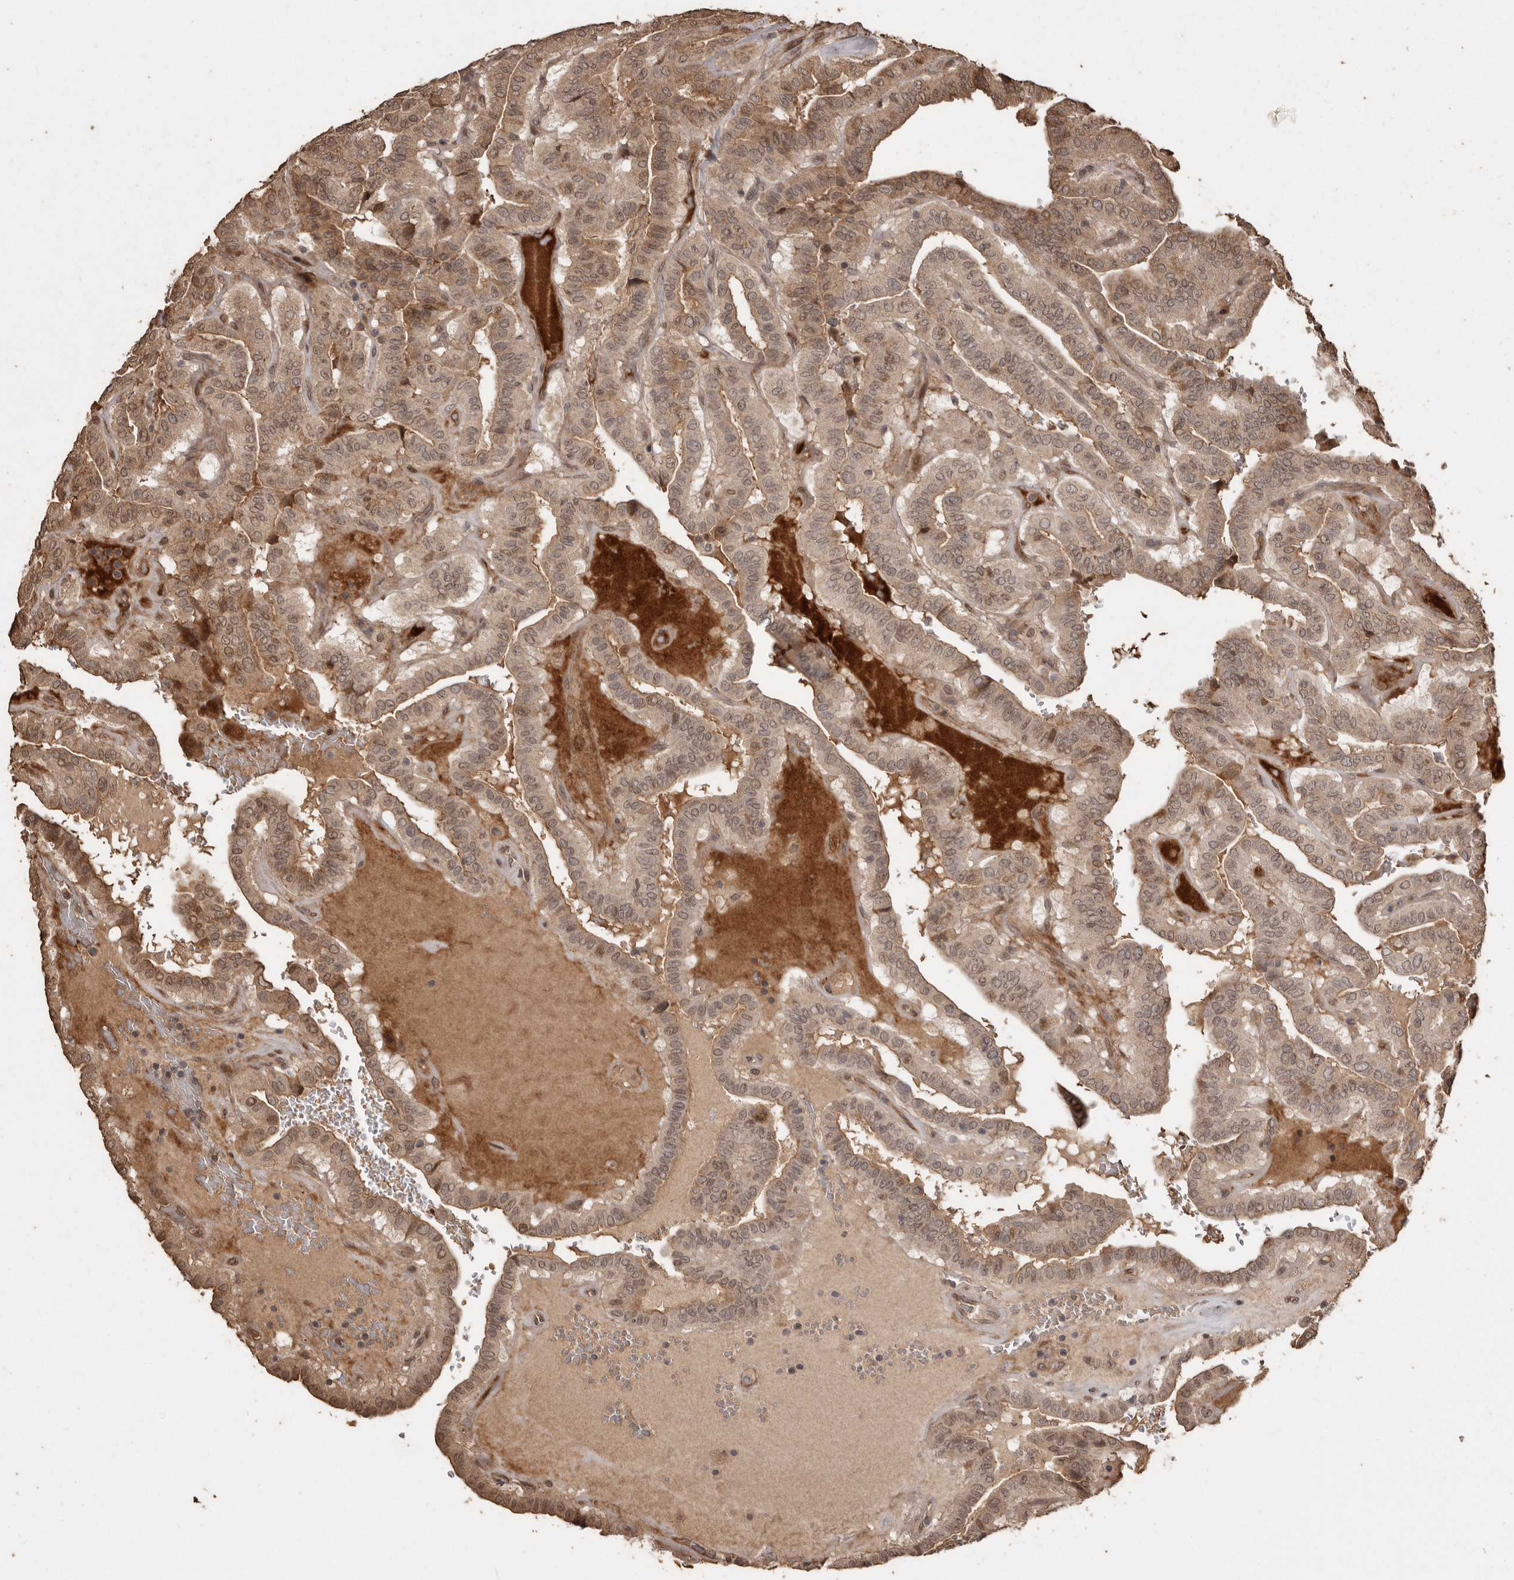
{"staining": {"intensity": "weak", "quantity": ">75%", "location": "cytoplasmic/membranous,nuclear"}, "tissue": "thyroid cancer", "cell_type": "Tumor cells", "image_type": "cancer", "snomed": [{"axis": "morphology", "description": "Papillary adenocarcinoma, NOS"}, {"axis": "topography", "description": "Thyroid gland"}], "caption": "Brown immunohistochemical staining in human thyroid cancer demonstrates weak cytoplasmic/membranous and nuclear staining in approximately >75% of tumor cells. Immunohistochemistry (ihc) stains the protein in brown and the nuclei are stained blue.", "gene": "NUP43", "patient": {"sex": "male", "age": 77}}